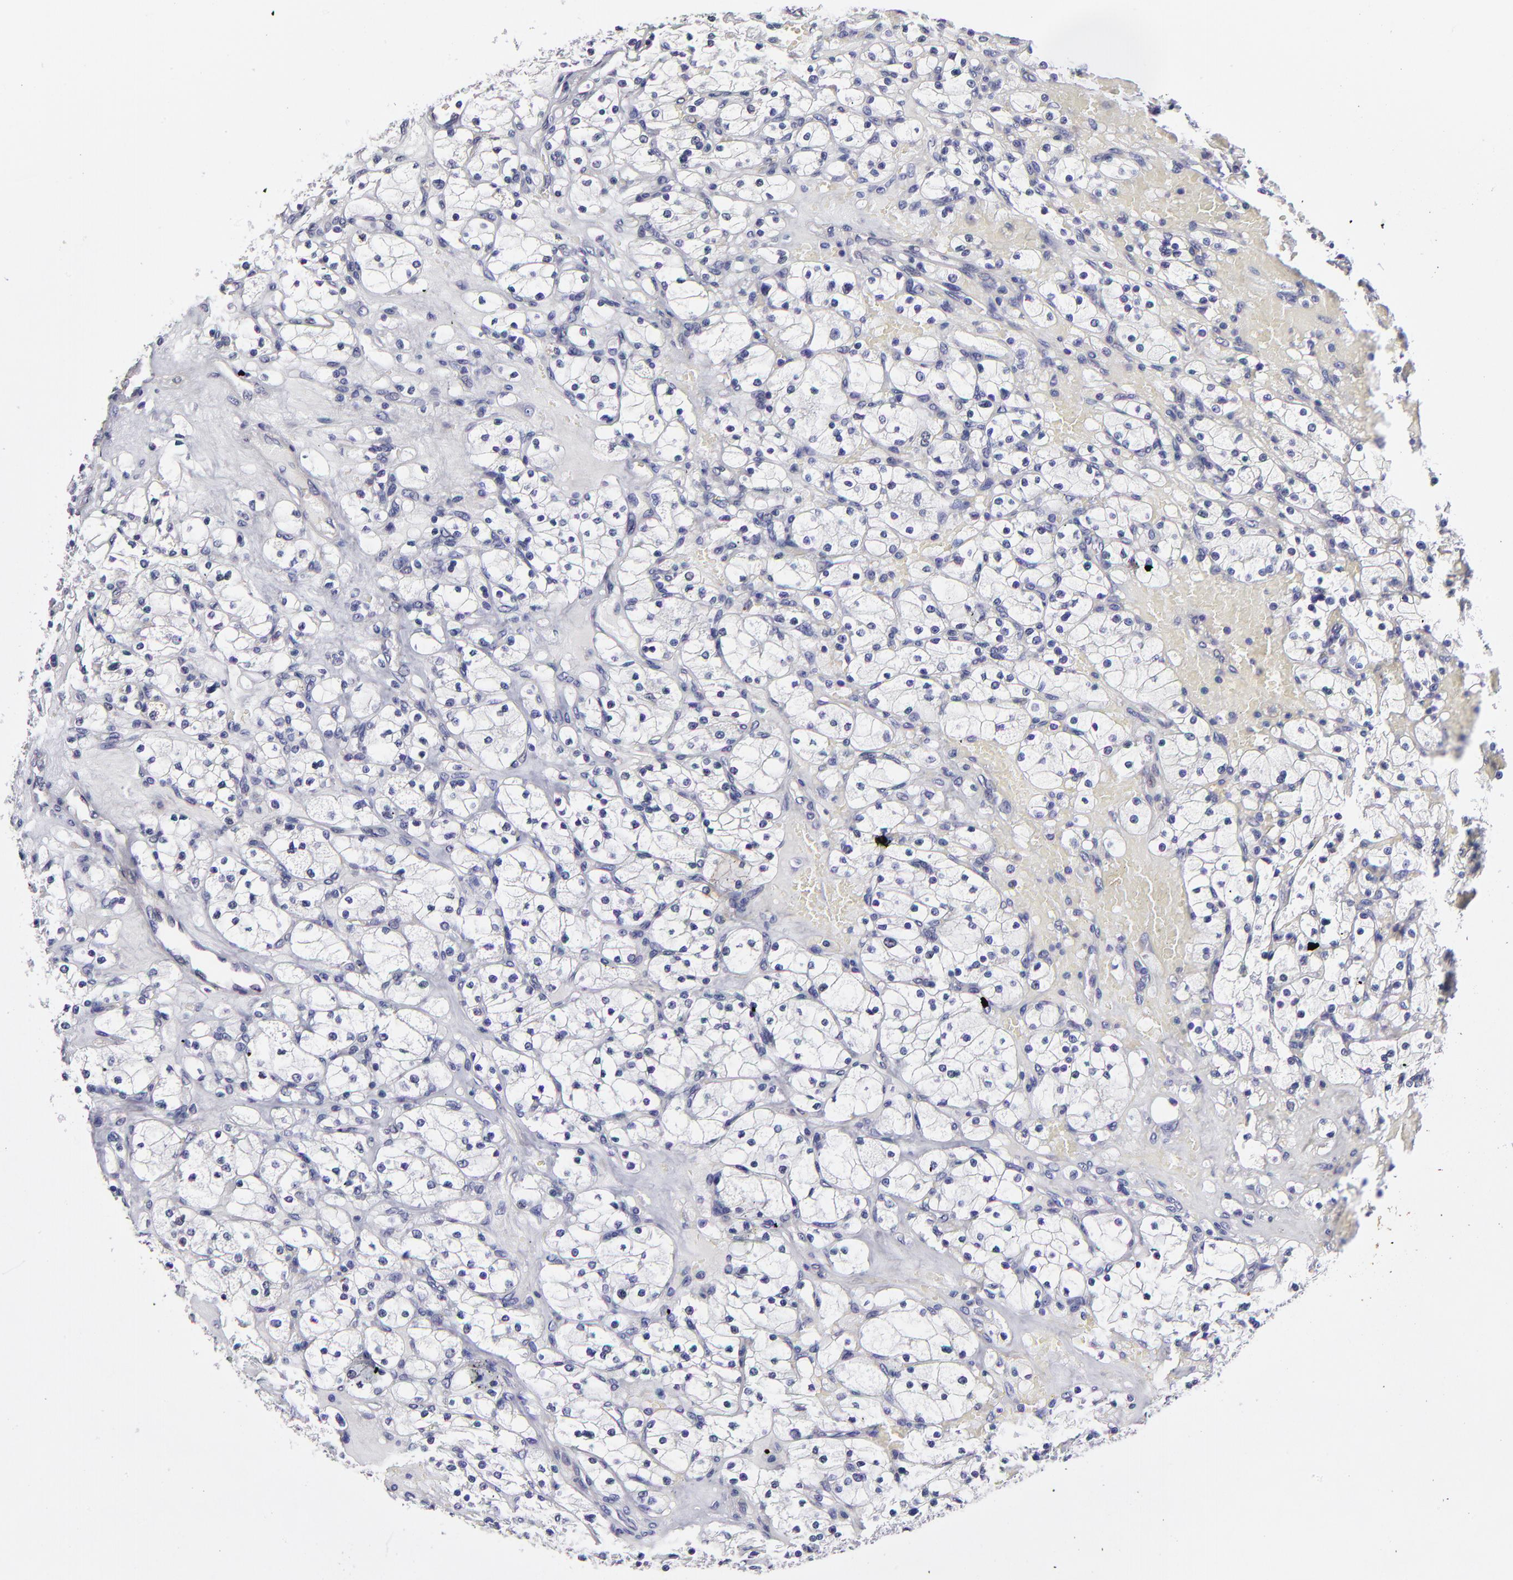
{"staining": {"intensity": "negative", "quantity": "none", "location": "none"}, "tissue": "renal cancer", "cell_type": "Tumor cells", "image_type": "cancer", "snomed": [{"axis": "morphology", "description": "Adenocarcinoma, NOS"}, {"axis": "topography", "description": "Kidney"}], "caption": "This is an immunohistochemistry micrograph of renal cancer (adenocarcinoma). There is no staining in tumor cells.", "gene": "BTG2", "patient": {"sex": "female", "age": 83}}